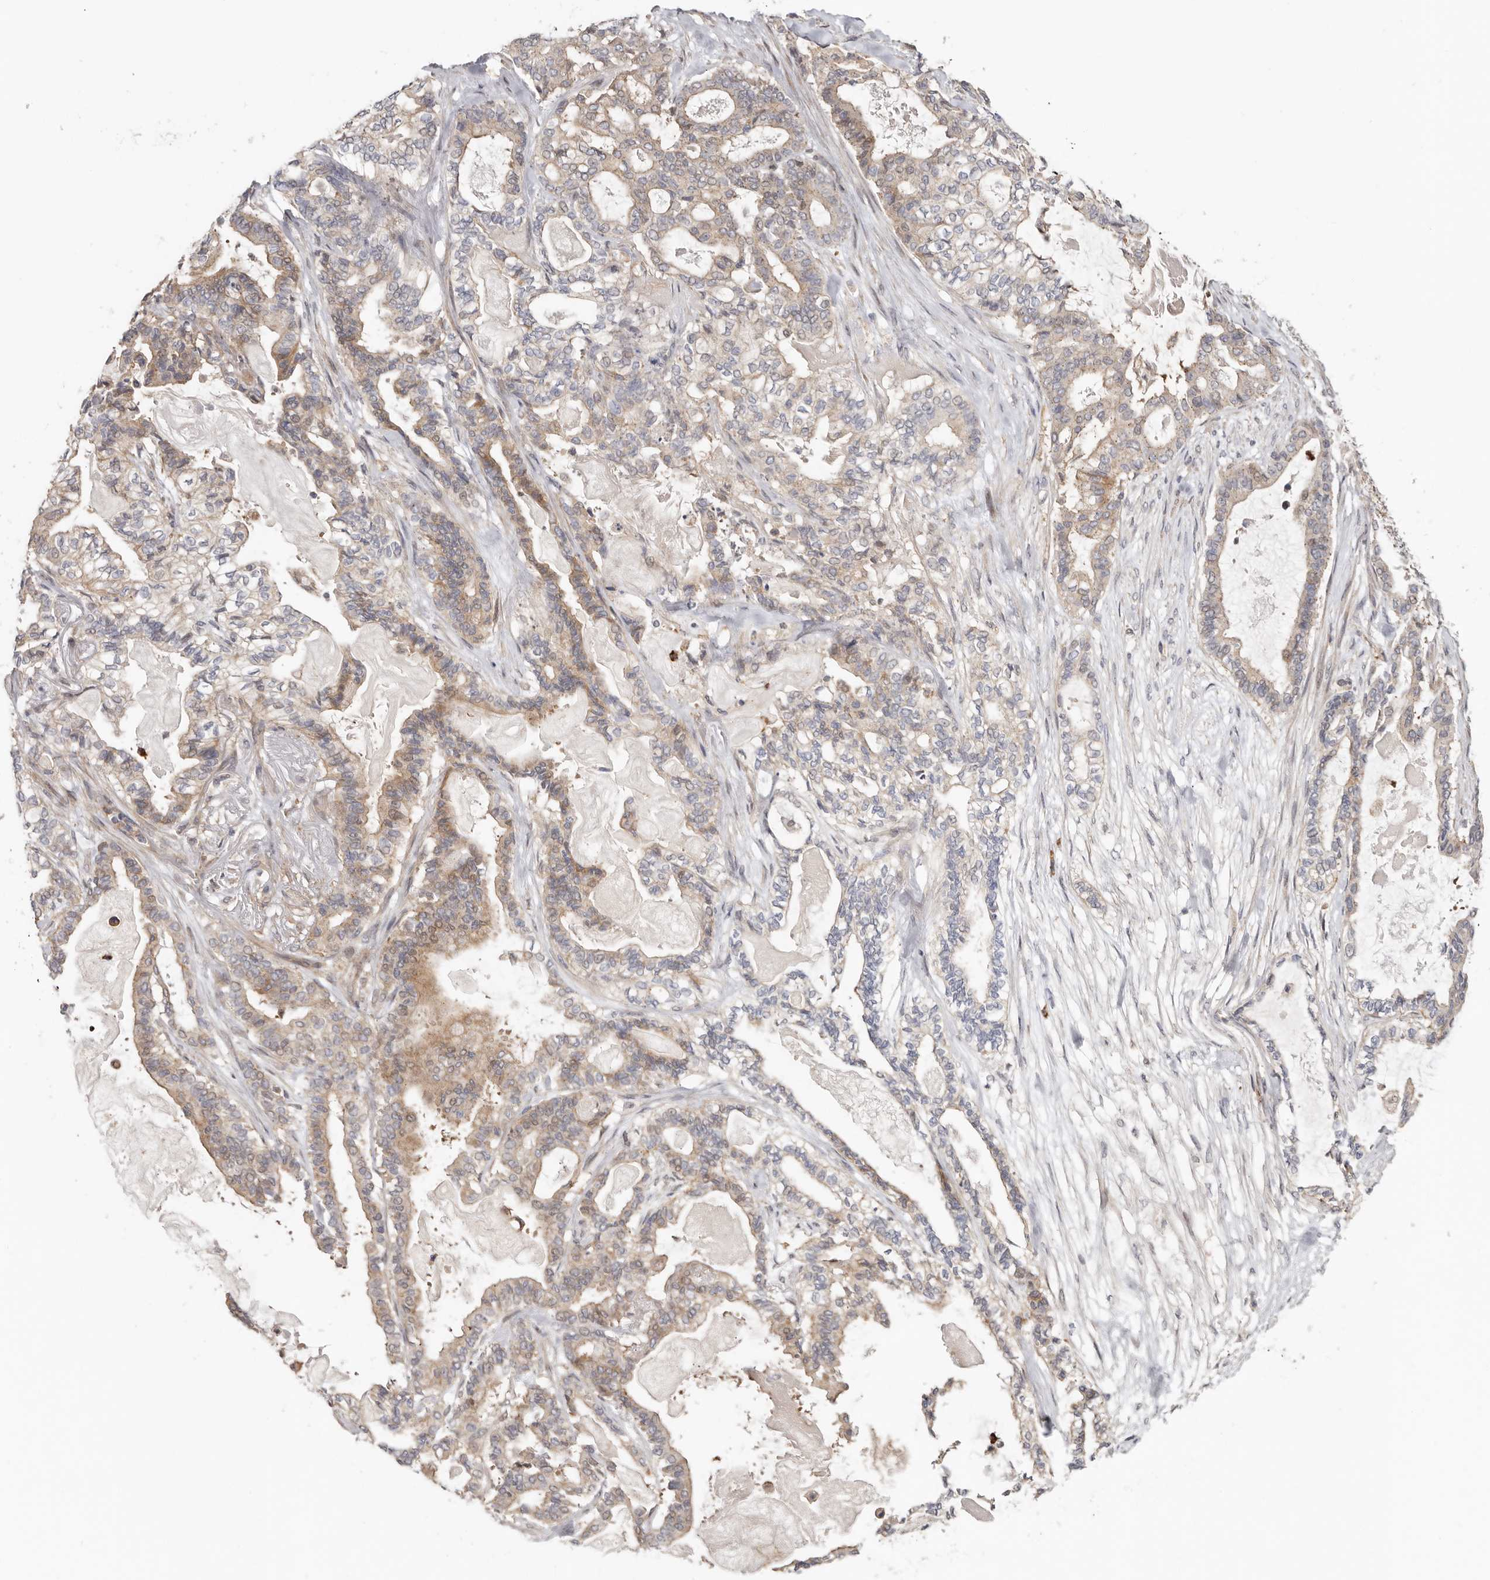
{"staining": {"intensity": "weak", "quantity": ">75%", "location": "cytoplasmic/membranous"}, "tissue": "pancreatic cancer", "cell_type": "Tumor cells", "image_type": "cancer", "snomed": [{"axis": "morphology", "description": "Adenocarcinoma, NOS"}, {"axis": "topography", "description": "Pancreas"}], "caption": "The image reveals staining of pancreatic cancer, revealing weak cytoplasmic/membranous protein staining (brown color) within tumor cells.", "gene": "MSRB2", "patient": {"sex": "male", "age": 63}}